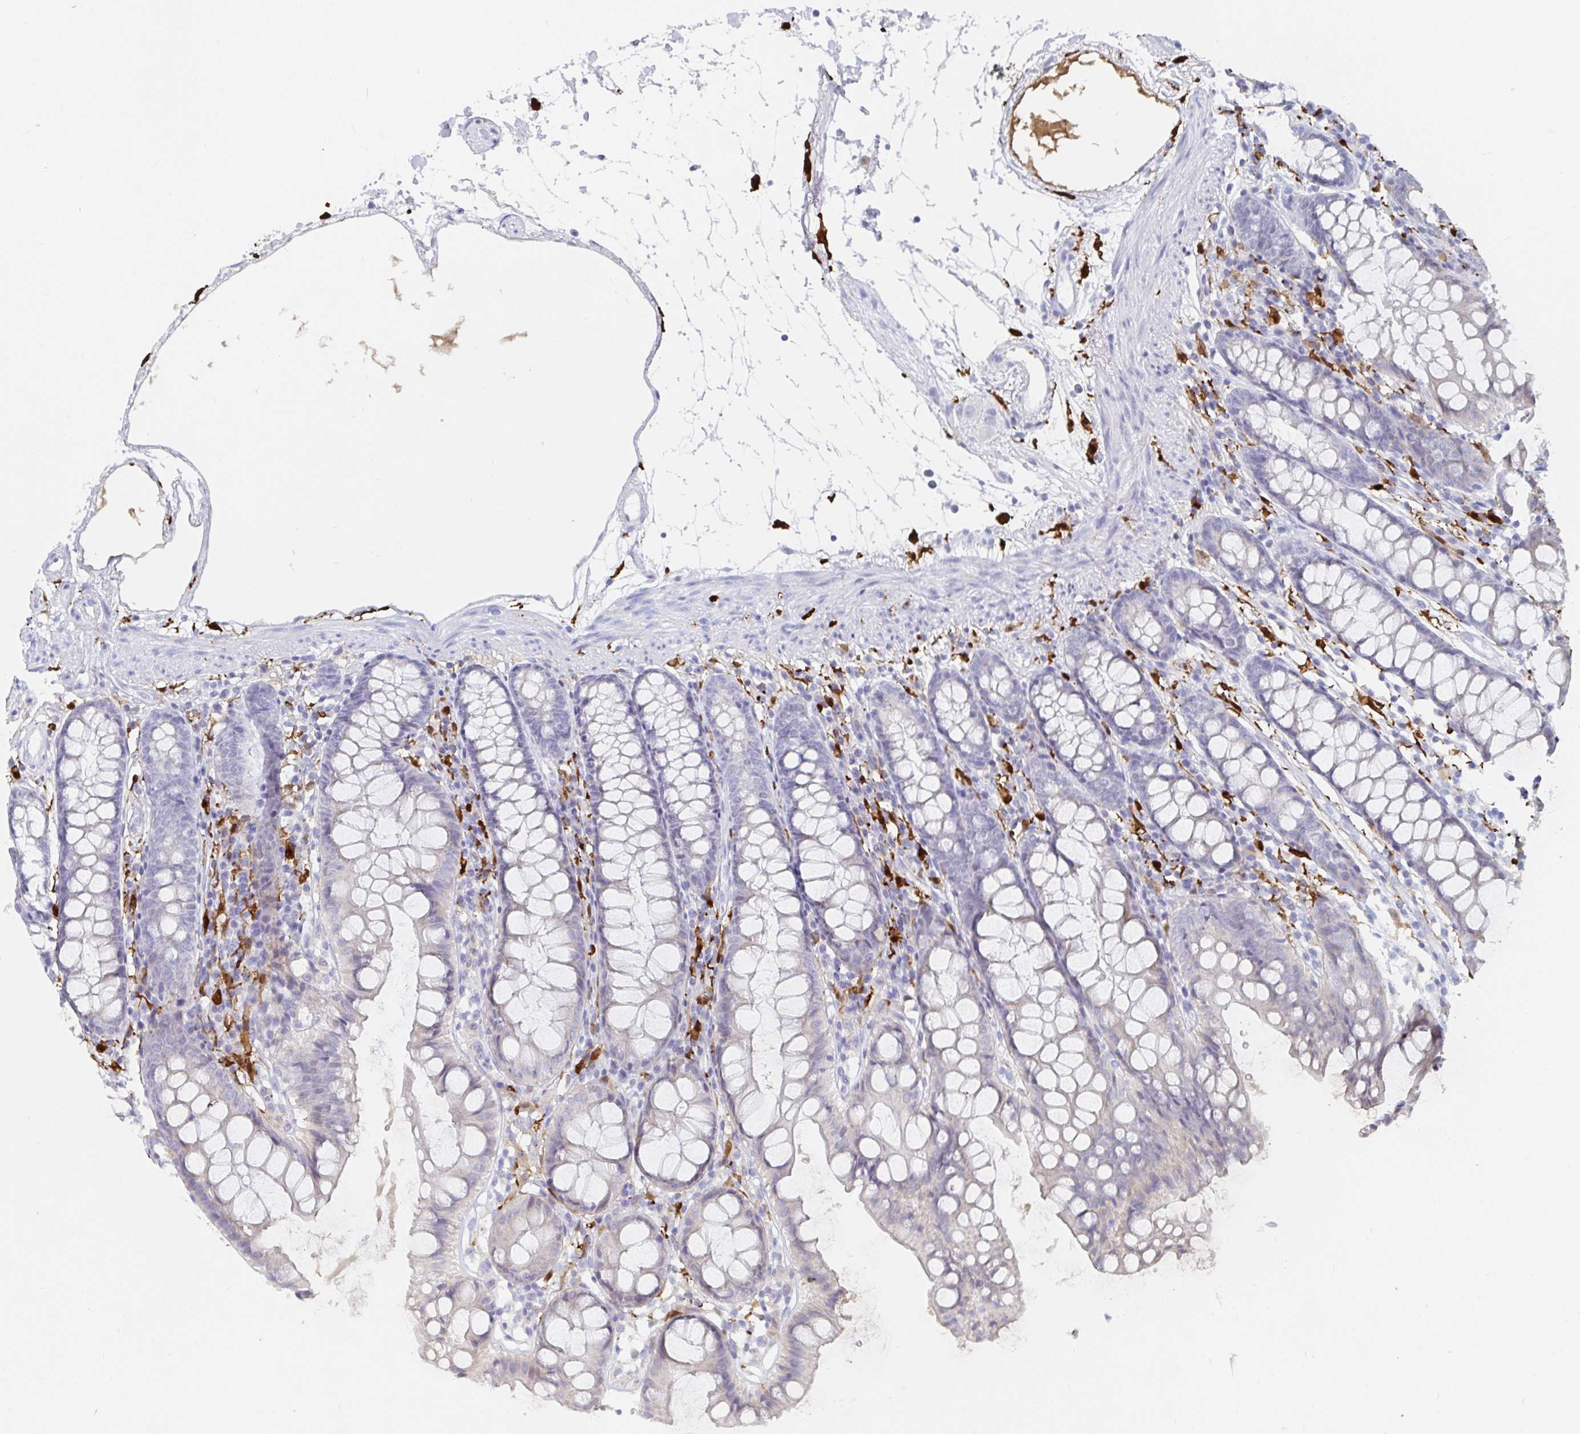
{"staining": {"intensity": "negative", "quantity": "none", "location": "none"}, "tissue": "colon", "cell_type": "Endothelial cells", "image_type": "normal", "snomed": [{"axis": "morphology", "description": "Normal tissue, NOS"}, {"axis": "topography", "description": "Colon"}], "caption": "The immunohistochemistry (IHC) image has no significant positivity in endothelial cells of colon.", "gene": "OR2A1", "patient": {"sex": "female", "age": 84}}